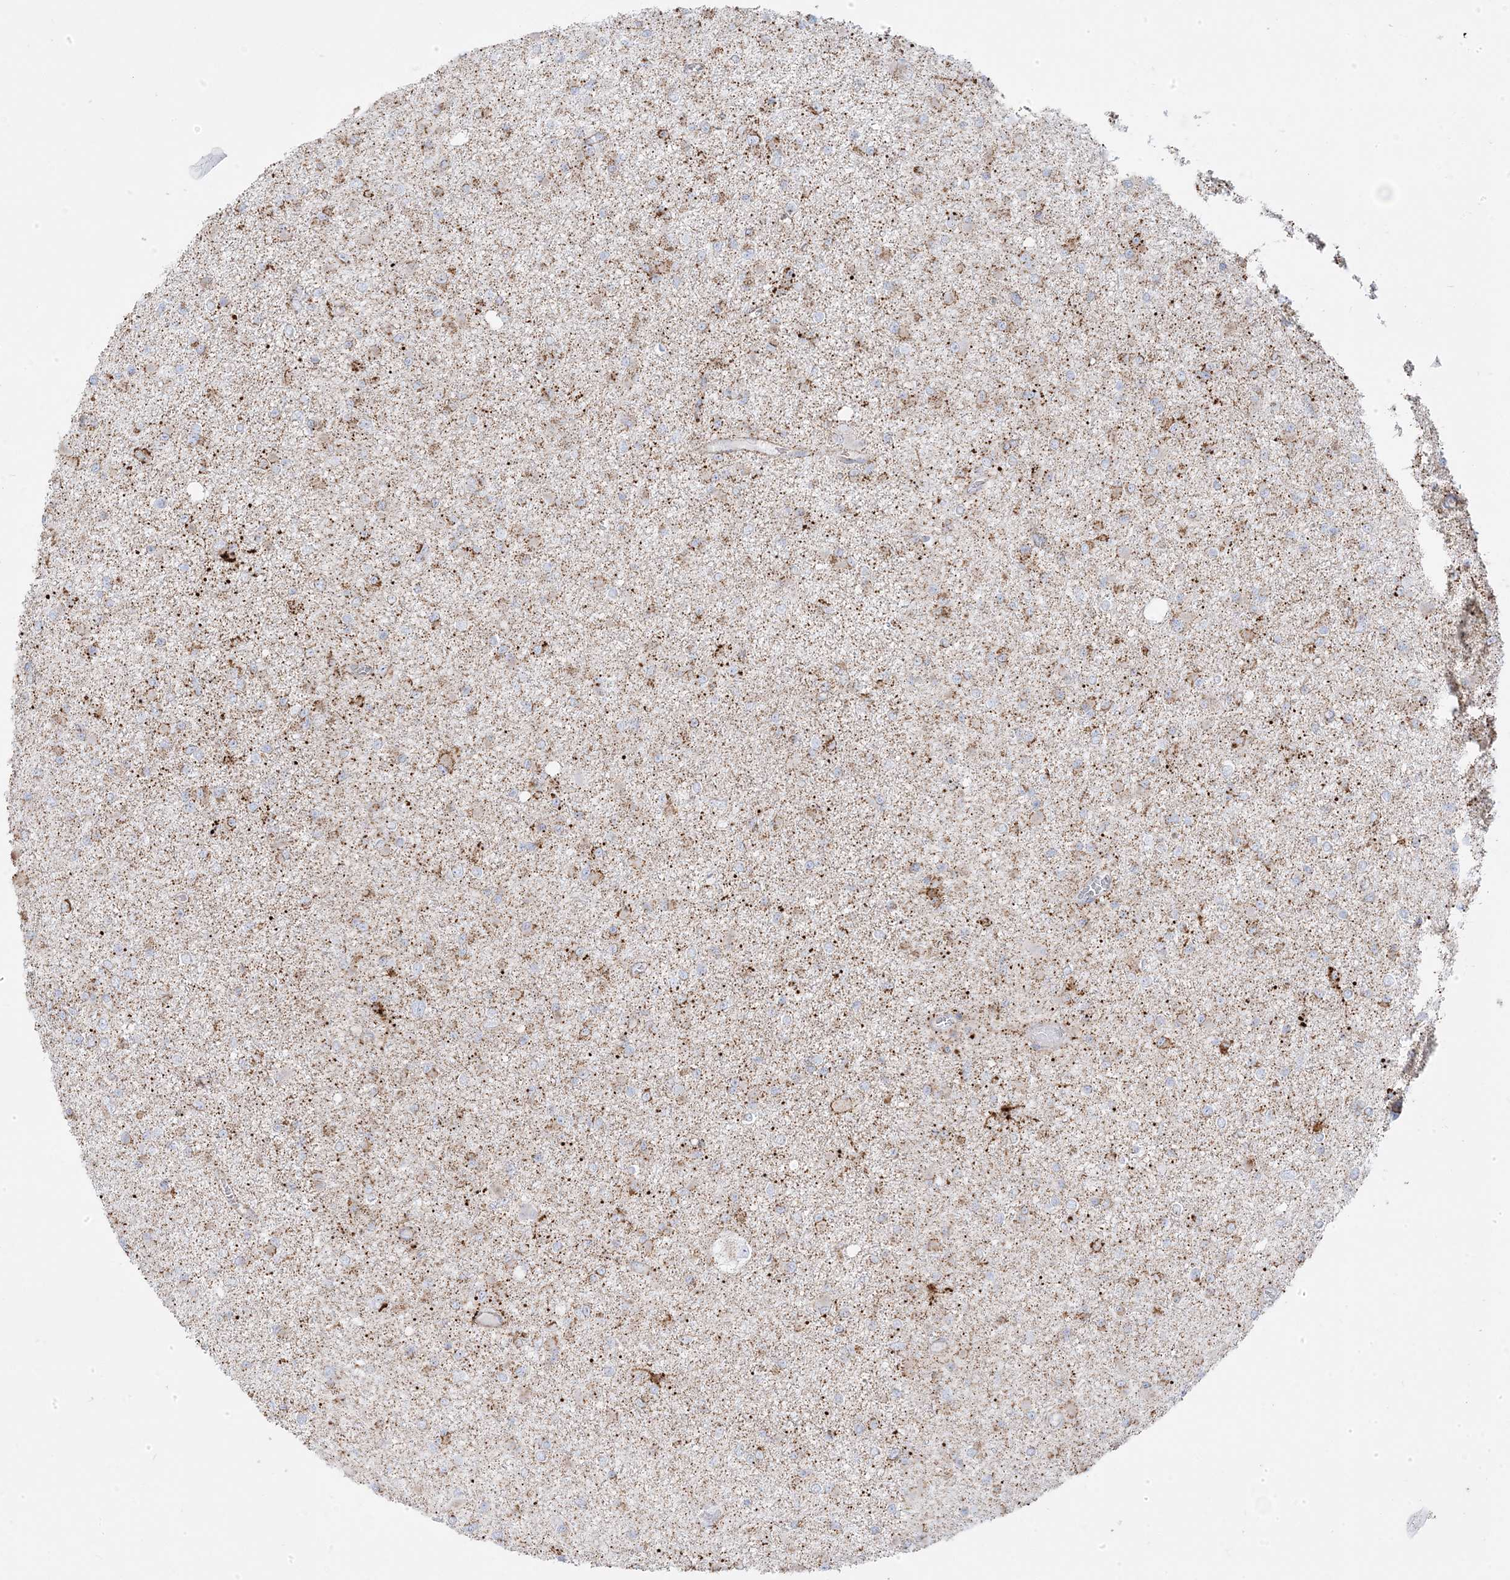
{"staining": {"intensity": "moderate", "quantity": "25%-75%", "location": "cytoplasmic/membranous"}, "tissue": "glioma", "cell_type": "Tumor cells", "image_type": "cancer", "snomed": [{"axis": "morphology", "description": "Glioma, malignant, Low grade"}, {"axis": "topography", "description": "Brain"}], "caption": "About 25%-75% of tumor cells in low-grade glioma (malignant) demonstrate moderate cytoplasmic/membranous protein staining as visualized by brown immunohistochemical staining.", "gene": "PCCB", "patient": {"sex": "female", "age": 22}}